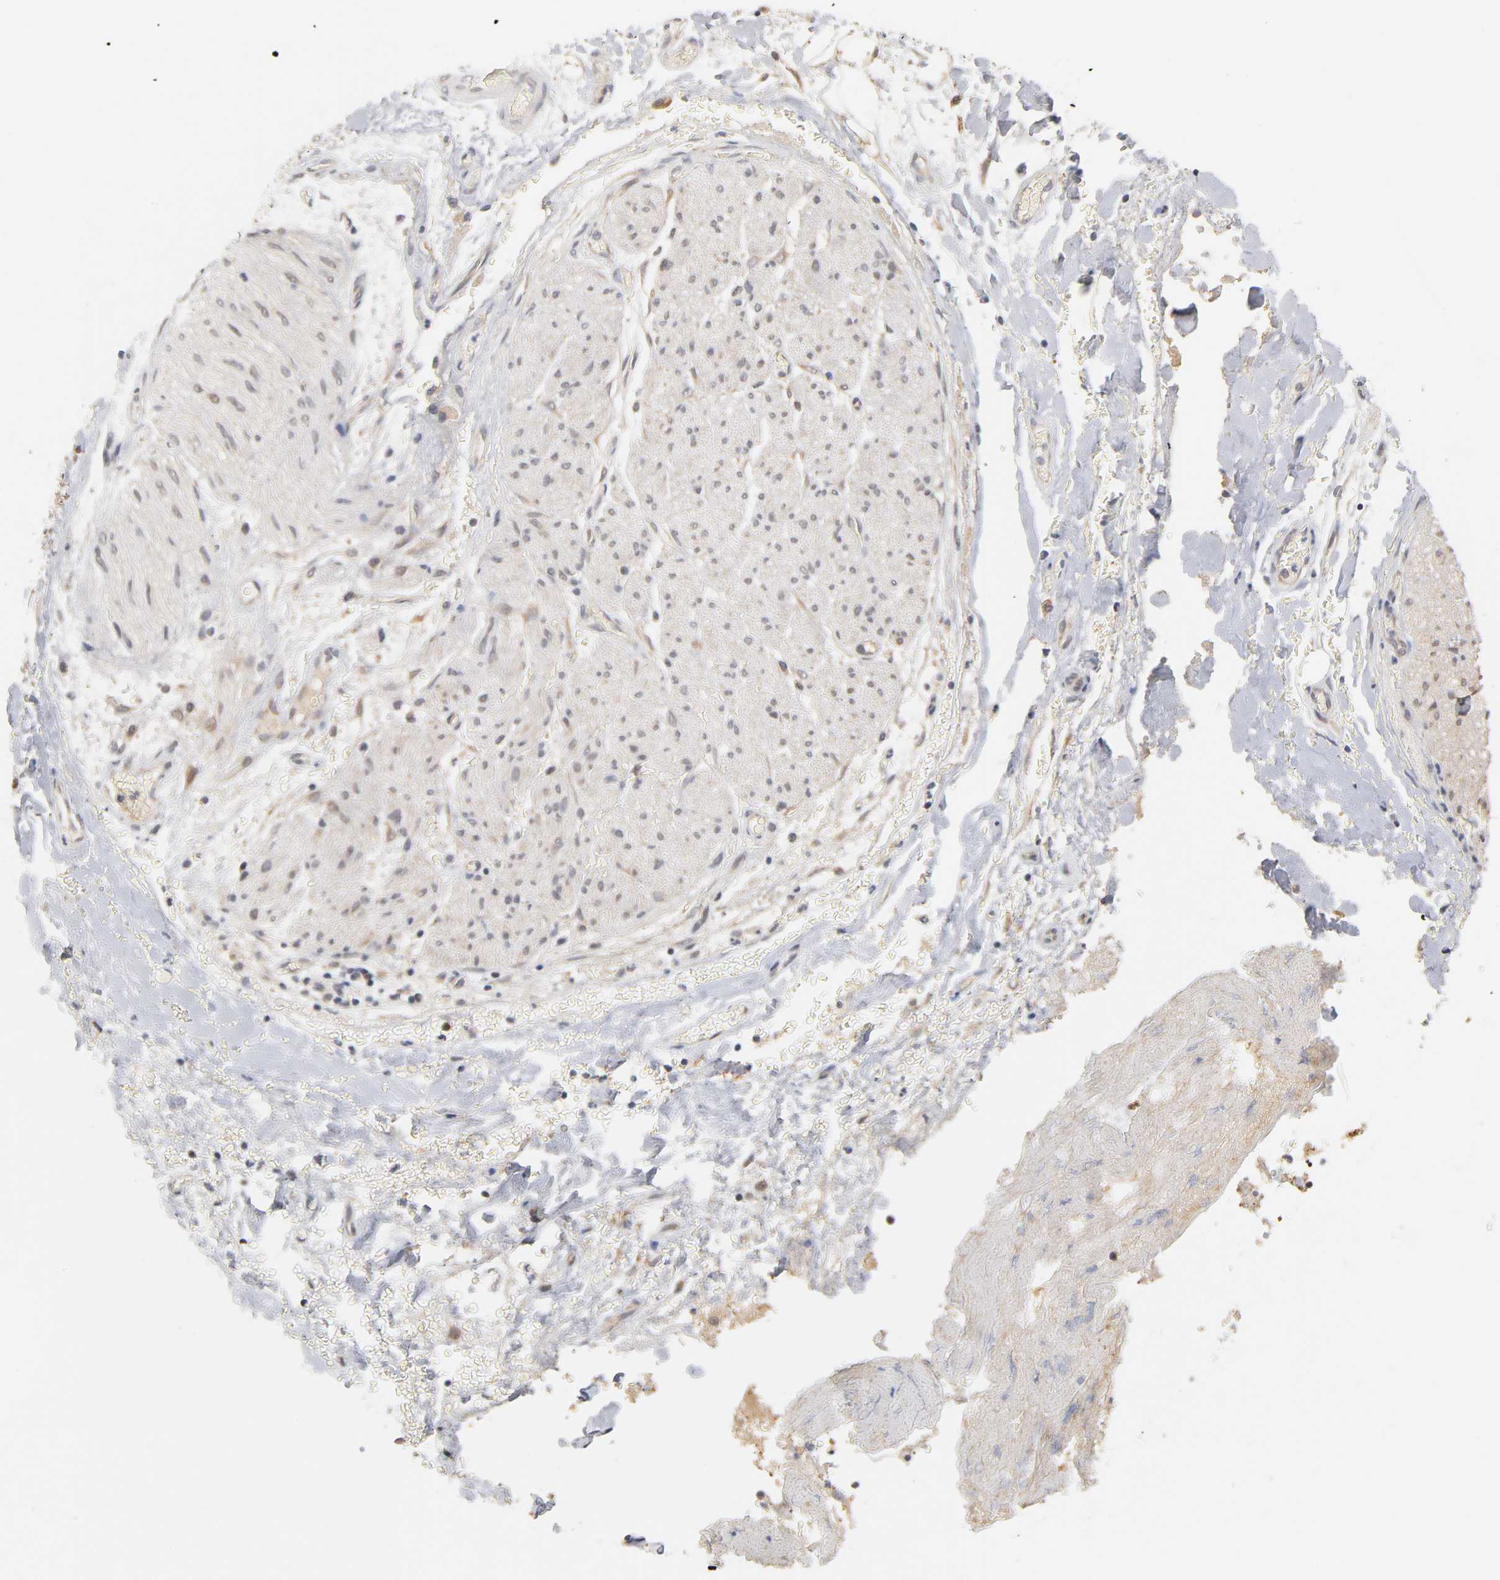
{"staining": {"intensity": "weak", "quantity": ">75%", "location": "cytoplasmic/membranous"}, "tissue": "adipose tissue", "cell_type": "Adipocytes", "image_type": "normal", "snomed": [{"axis": "morphology", "description": "Normal tissue, NOS"}, {"axis": "morphology", "description": "Cholangiocarcinoma"}, {"axis": "topography", "description": "Liver"}, {"axis": "topography", "description": "Peripheral nerve tissue"}], "caption": "Immunohistochemistry of benign adipose tissue exhibits low levels of weak cytoplasmic/membranous positivity in approximately >75% of adipocytes.", "gene": "GSTZ1", "patient": {"sex": "male", "age": 50}}